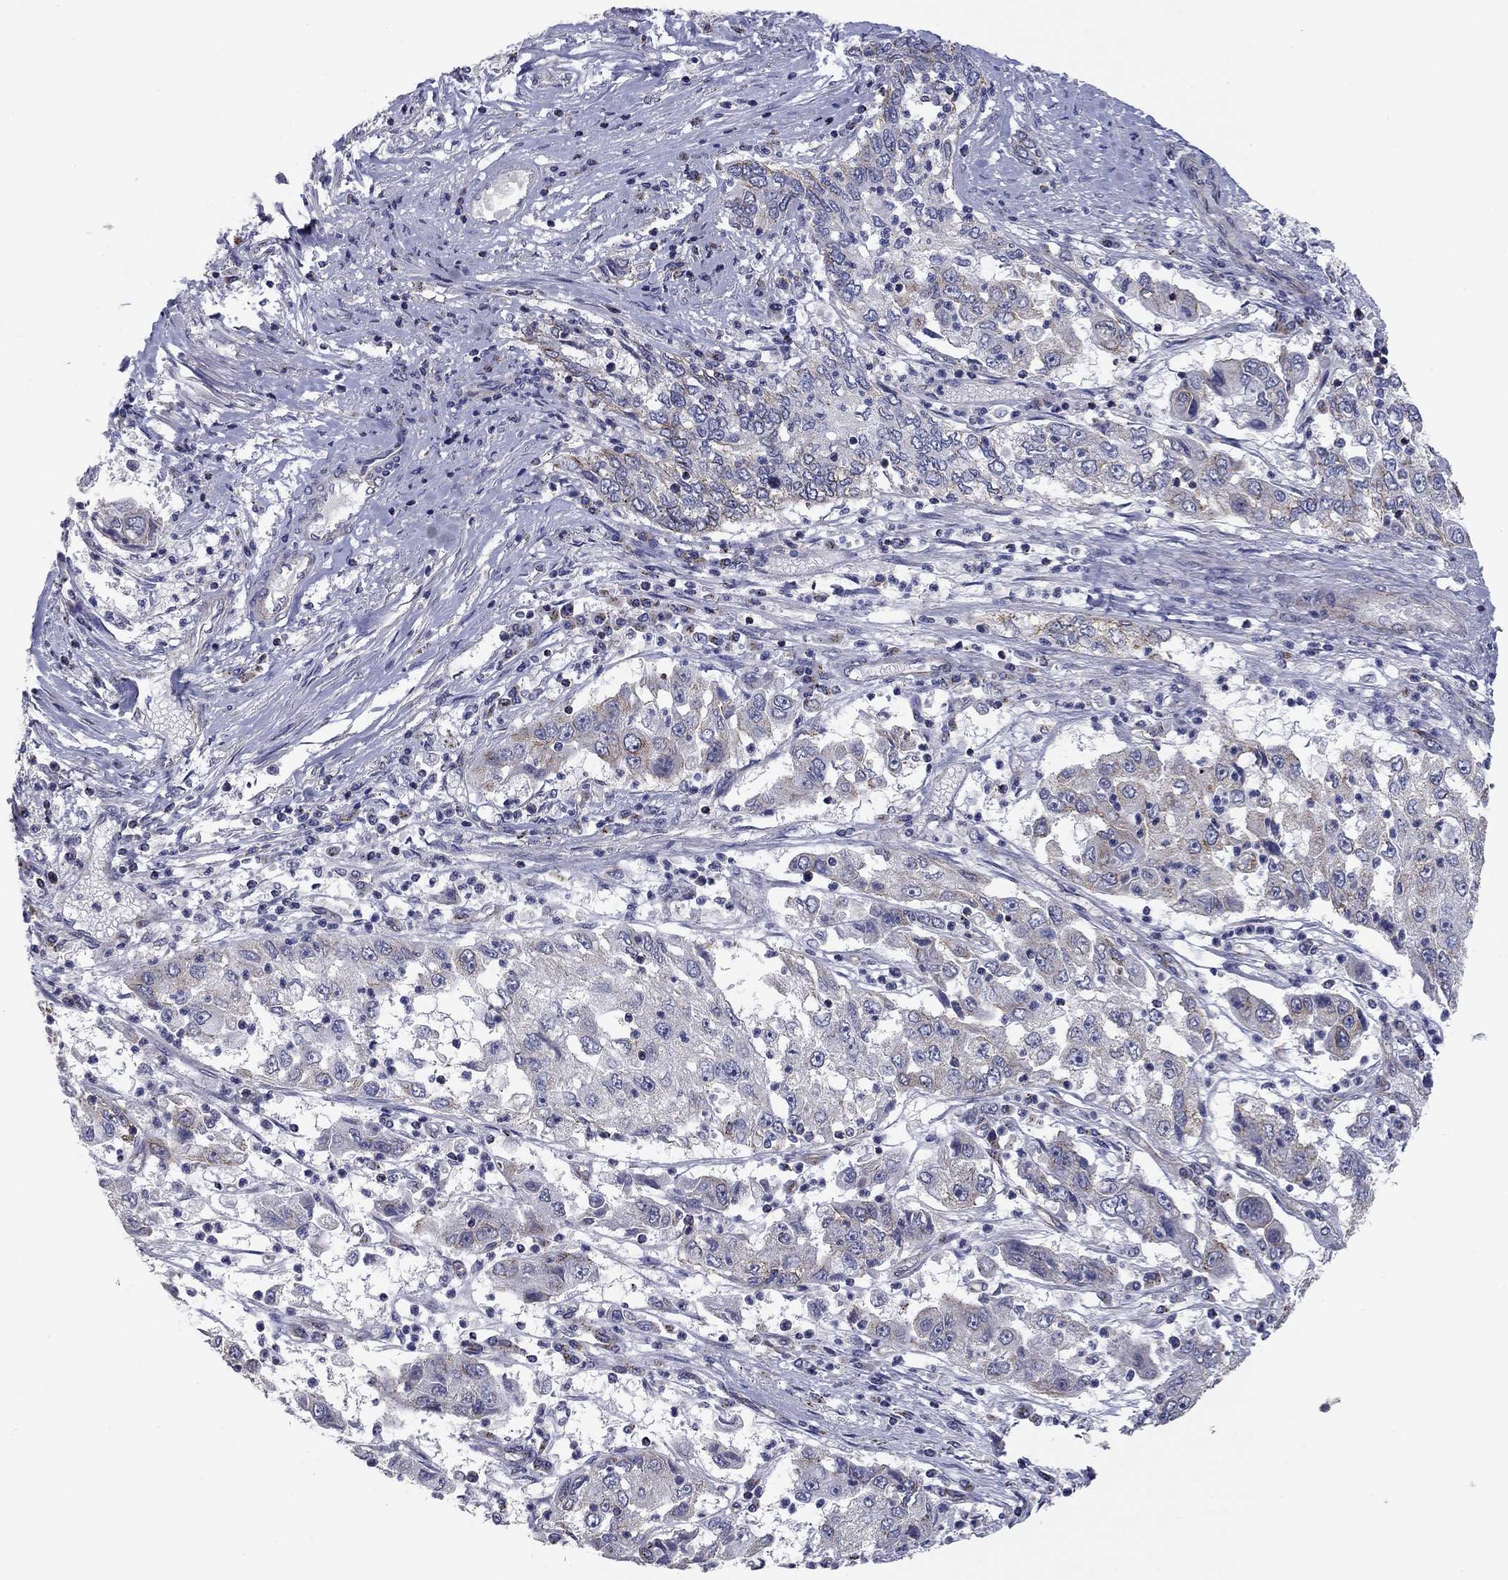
{"staining": {"intensity": "negative", "quantity": "none", "location": "none"}, "tissue": "cervical cancer", "cell_type": "Tumor cells", "image_type": "cancer", "snomed": [{"axis": "morphology", "description": "Squamous cell carcinoma, NOS"}, {"axis": "topography", "description": "Cervix"}], "caption": "This is a photomicrograph of IHC staining of cervical squamous cell carcinoma, which shows no expression in tumor cells. (DAB immunohistochemistry, high magnification).", "gene": "SEPTIN3", "patient": {"sex": "female", "age": 36}}